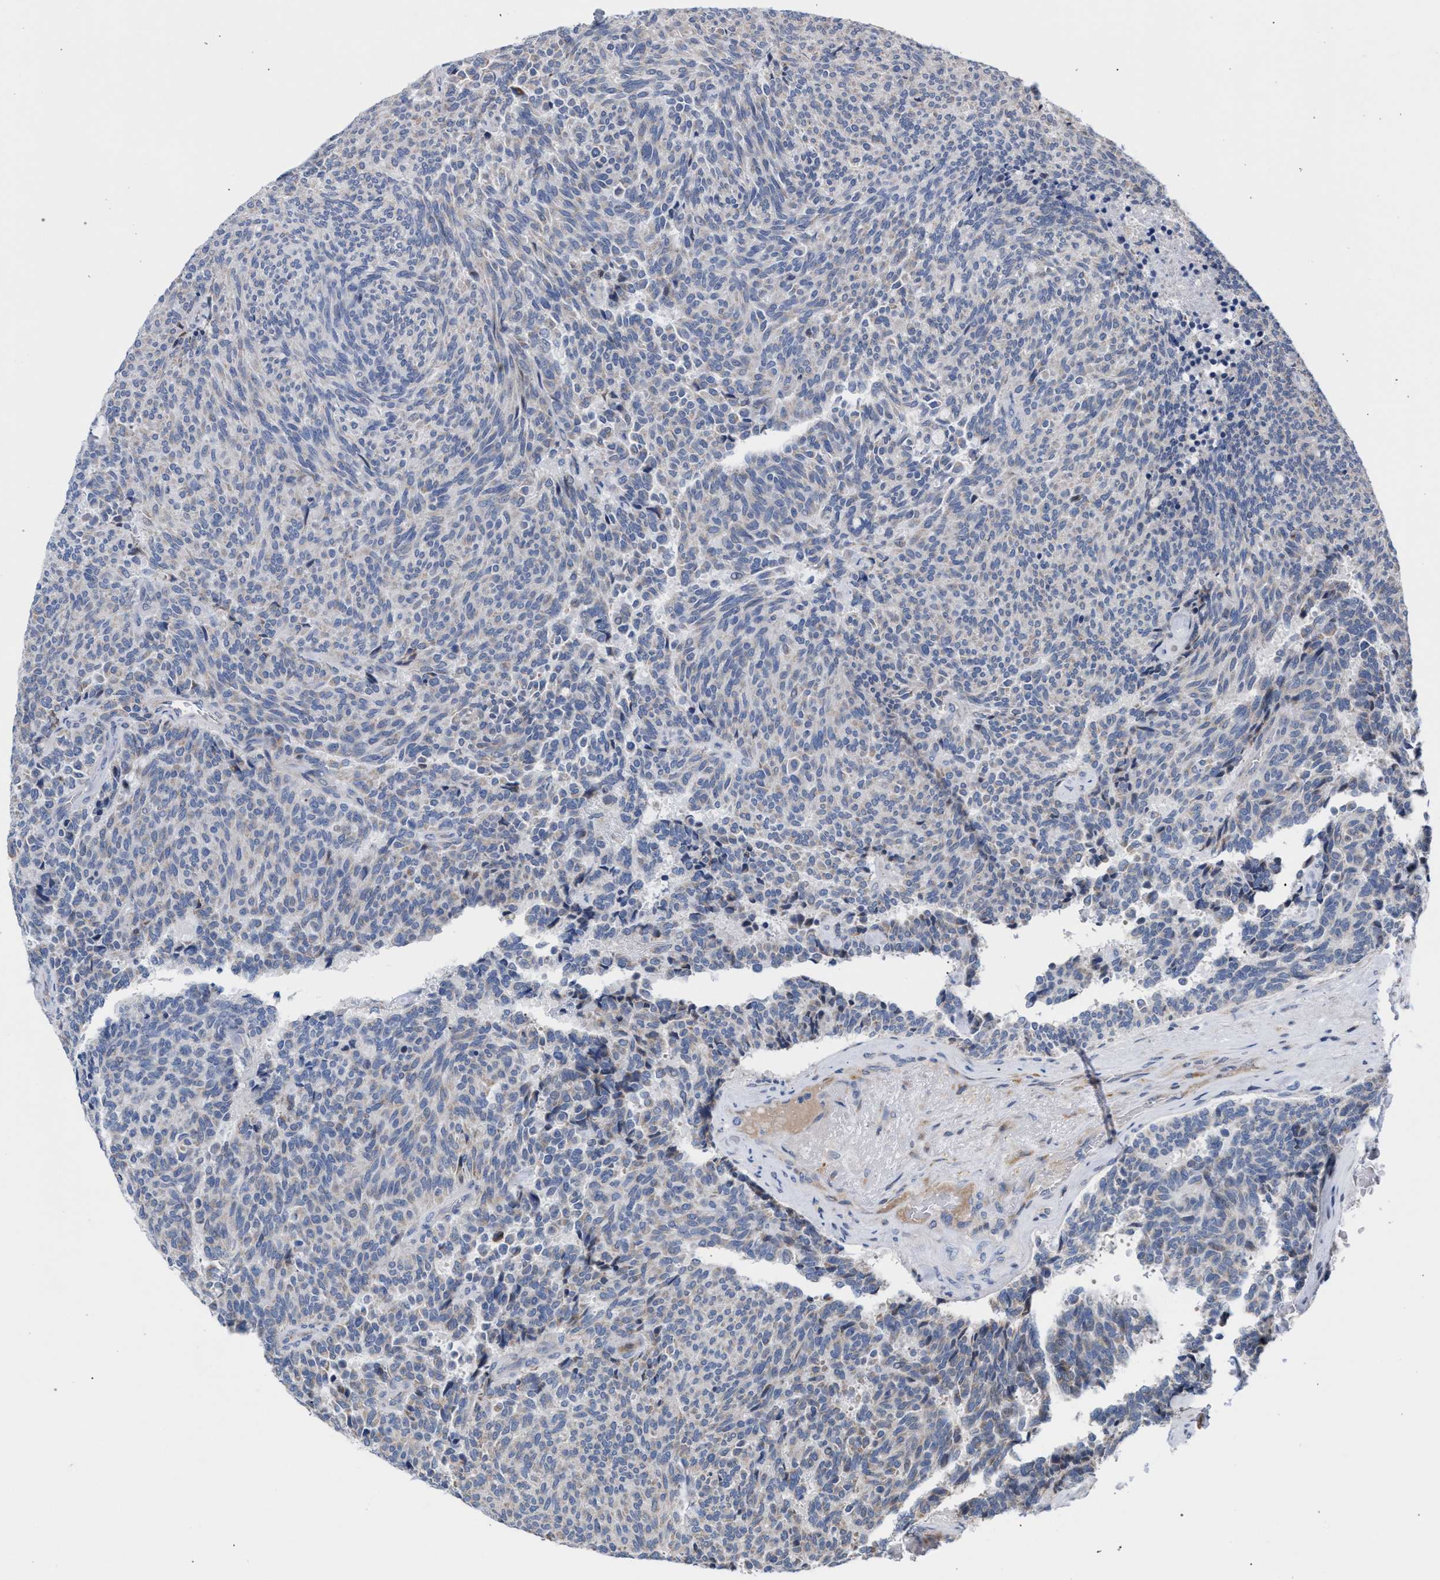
{"staining": {"intensity": "weak", "quantity": "<25%", "location": "cytoplasmic/membranous"}, "tissue": "carcinoid", "cell_type": "Tumor cells", "image_type": "cancer", "snomed": [{"axis": "morphology", "description": "Carcinoid, malignant, NOS"}, {"axis": "topography", "description": "Pancreas"}], "caption": "DAB (3,3'-diaminobenzidine) immunohistochemical staining of carcinoid reveals no significant expression in tumor cells.", "gene": "RNF135", "patient": {"sex": "female", "age": 54}}